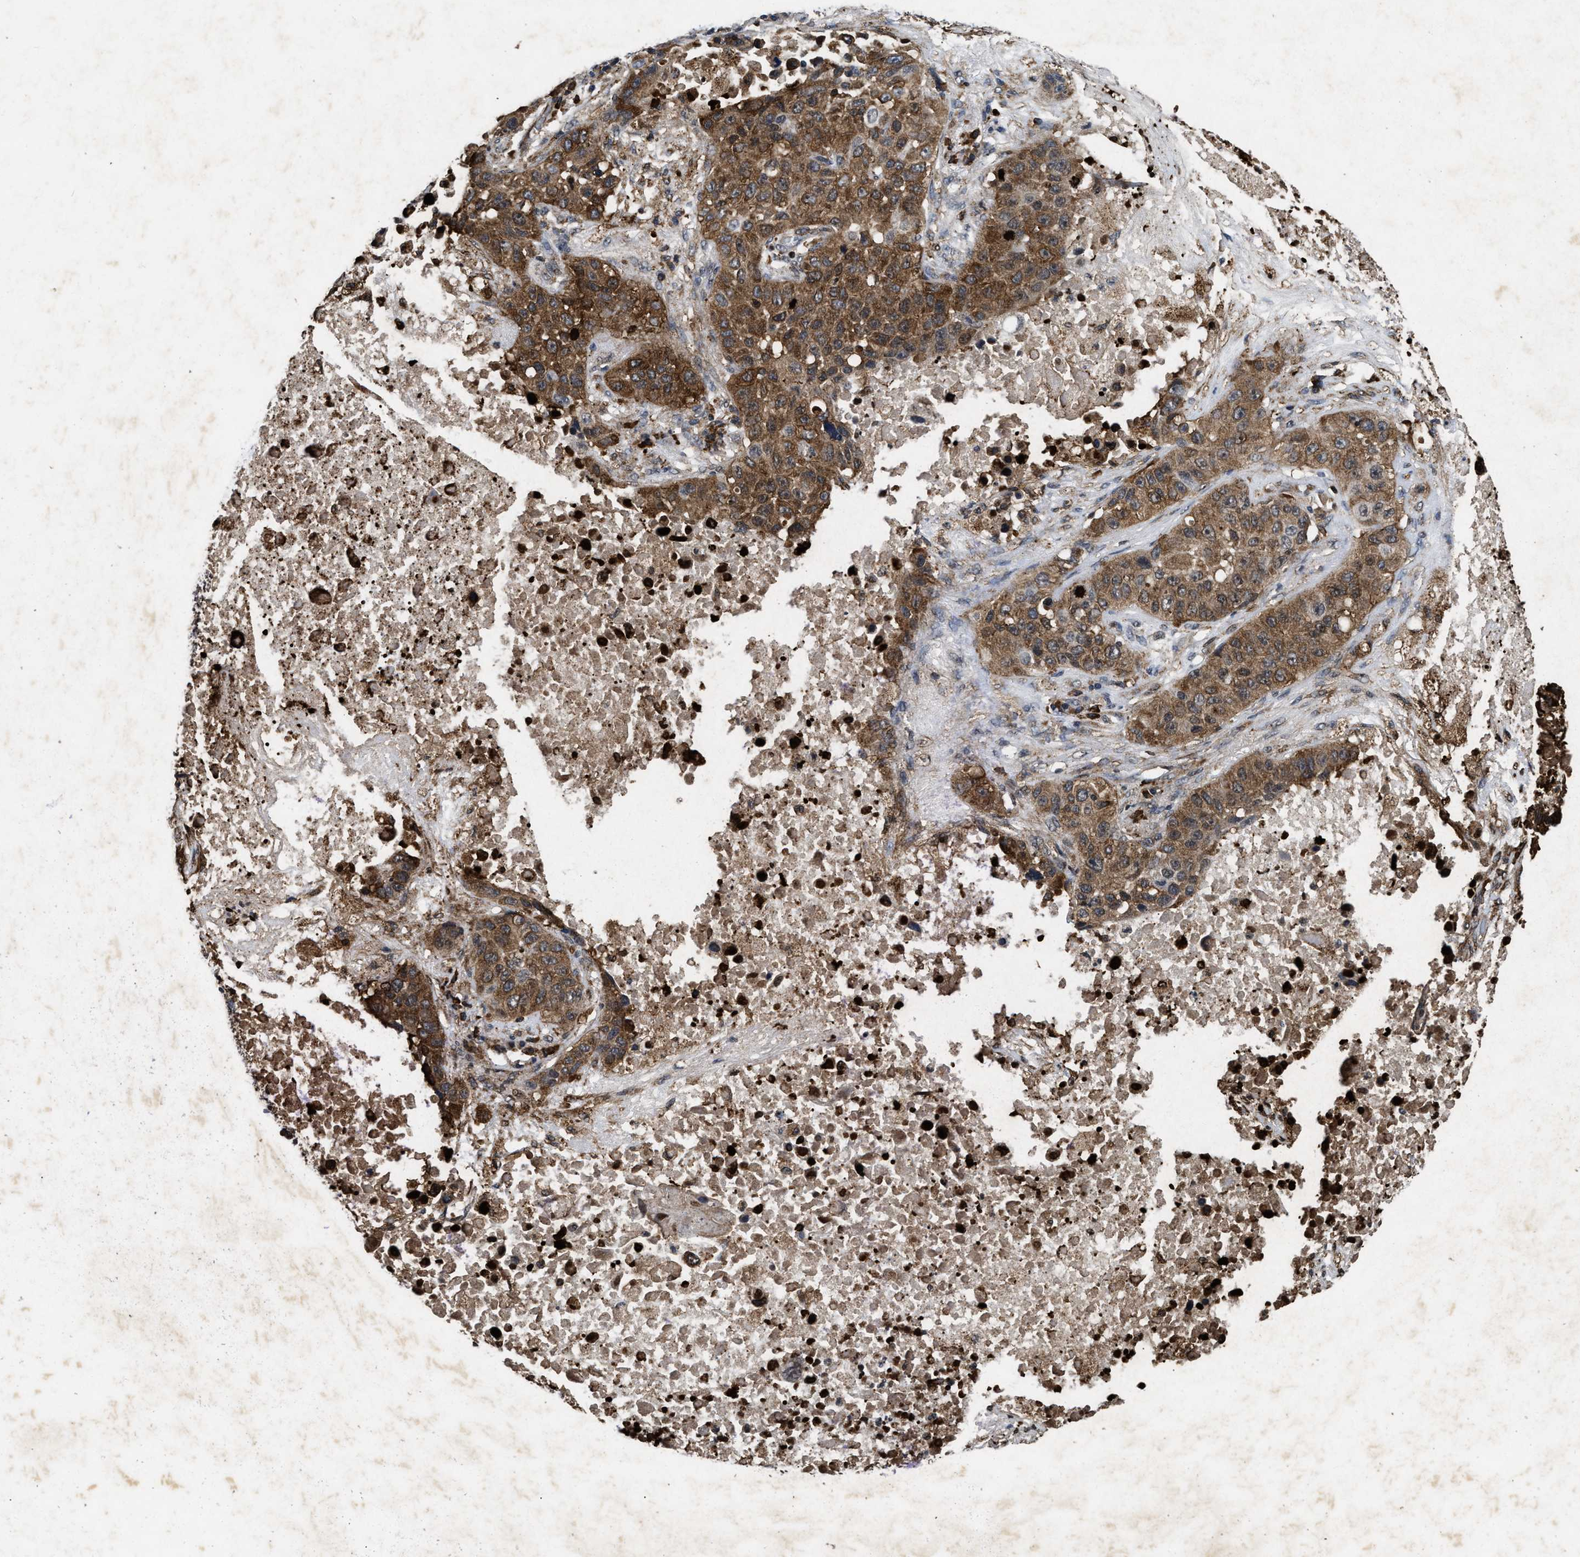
{"staining": {"intensity": "strong", "quantity": ">75%", "location": "cytoplasmic/membranous"}, "tissue": "lung cancer", "cell_type": "Tumor cells", "image_type": "cancer", "snomed": [{"axis": "morphology", "description": "Squamous cell carcinoma, NOS"}, {"axis": "topography", "description": "Lung"}], "caption": "The photomicrograph displays staining of lung cancer, revealing strong cytoplasmic/membranous protein positivity (brown color) within tumor cells.", "gene": "ACOX1", "patient": {"sex": "male", "age": 57}}